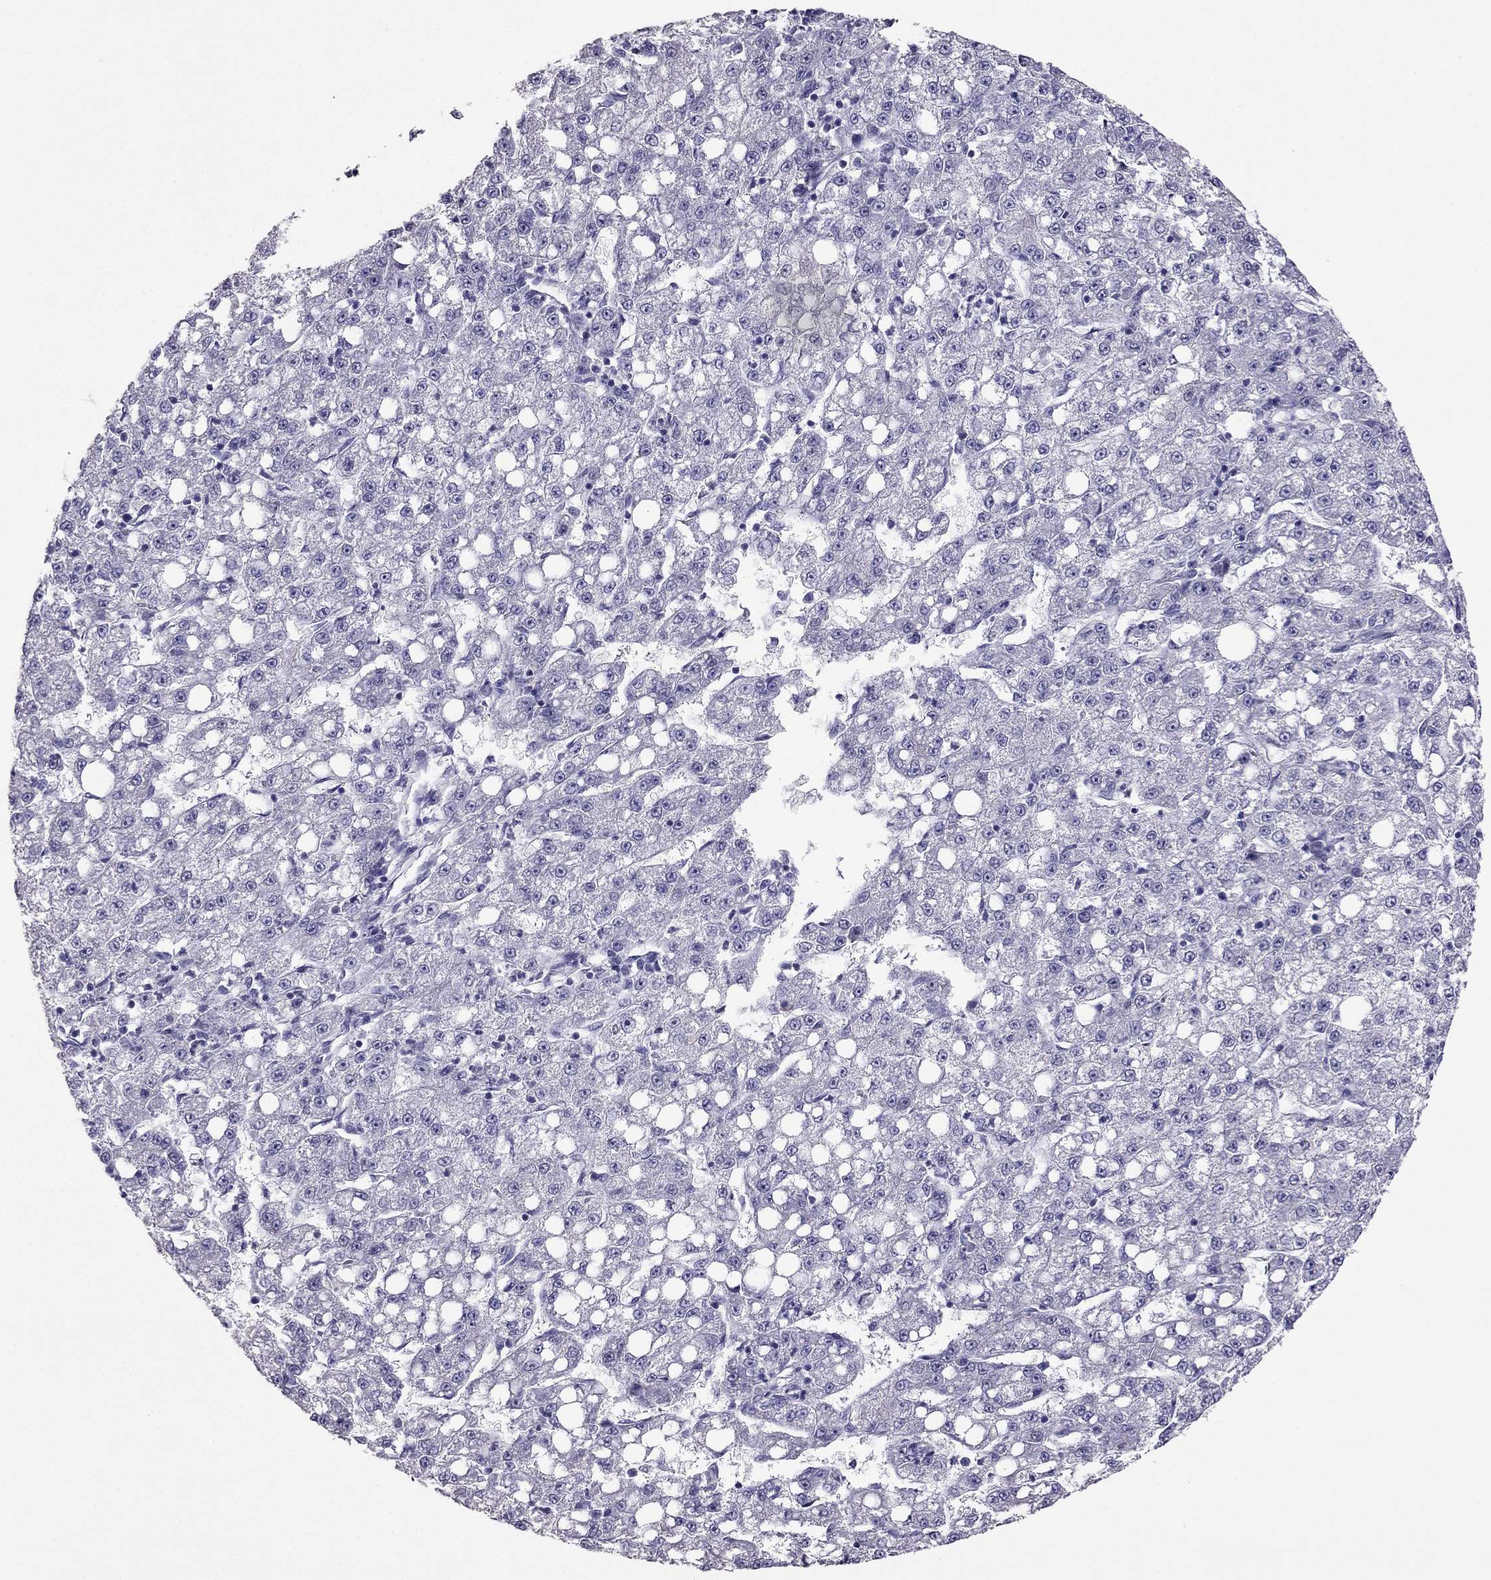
{"staining": {"intensity": "negative", "quantity": "none", "location": "none"}, "tissue": "liver cancer", "cell_type": "Tumor cells", "image_type": "cancer", "snomed": [{"axis": "morphology", "description": "Carcinoma, Hepatocellular, NOS"}, {"axis": "topography", "description": "Liver"}], "caption": "Immunohistochemistry (IHC) of liver cancer displays no staining in tumor cells.", "gene": "RHO", "patient": {"sex": "female", "age": 65}}